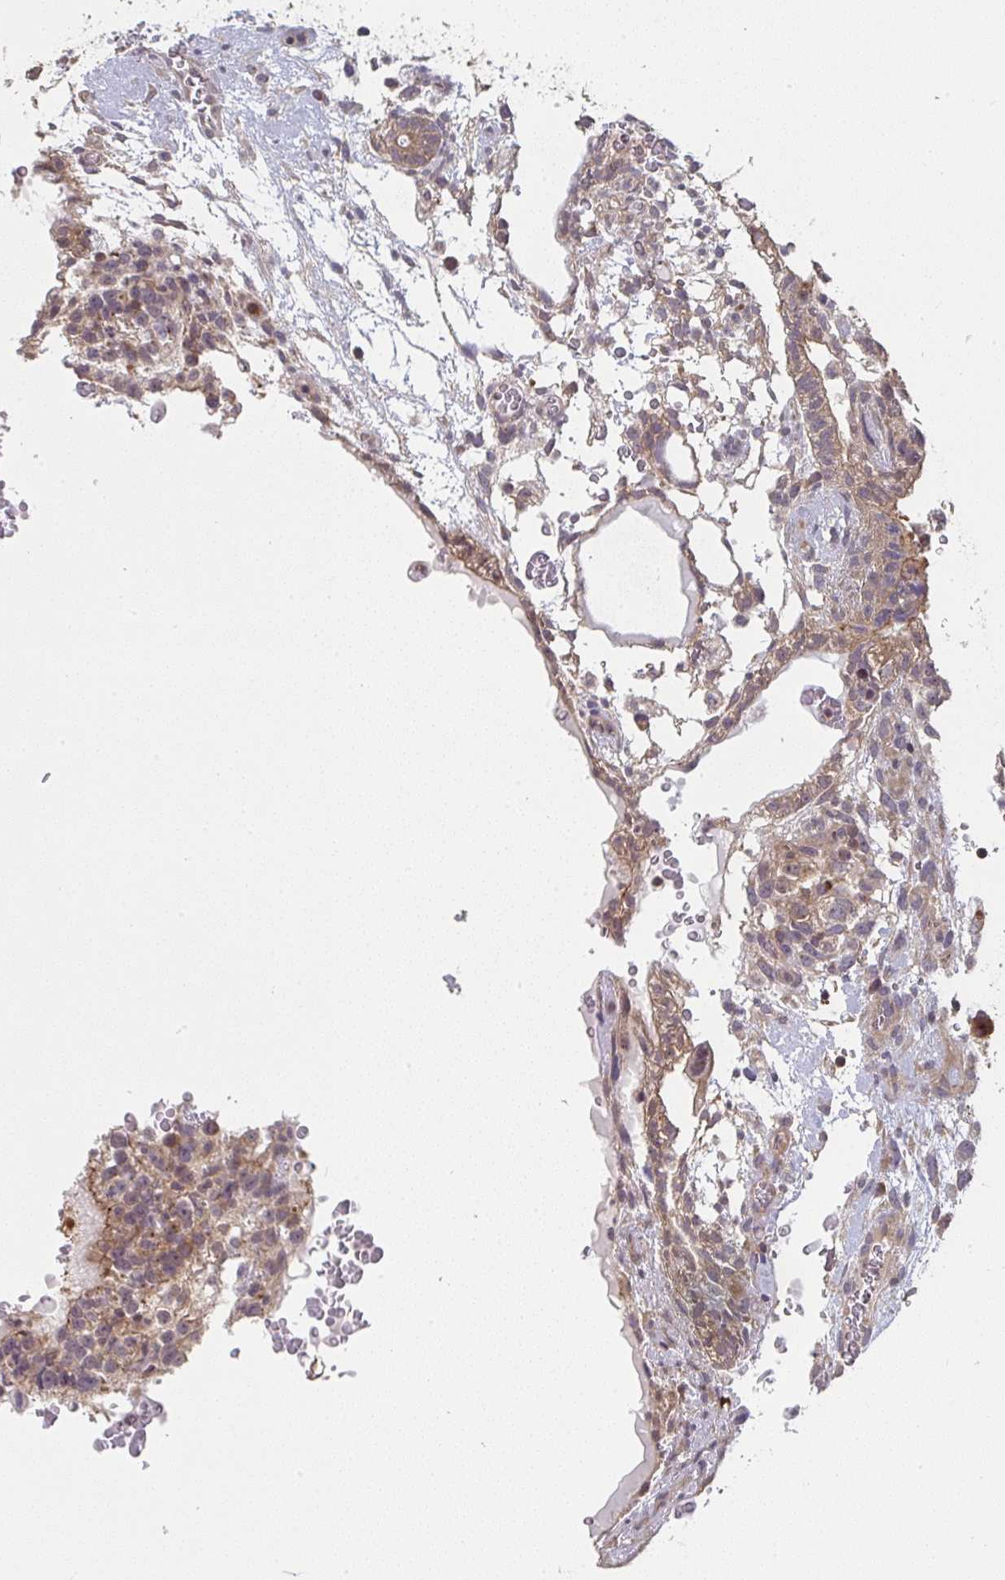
{"staining": {"intensity": "moderate", "quantity": ">75%", "location": "cytoplasmic/membranous"}, "tissue": "testis cancer", "cell_type": "Tumor cells", "image_type": "cancer", "snomed": [{"axis": "morphology", "description": "Carcinoma, Embryonal, NOS"}, {"axis": "topography", "description": "Testis"}], "caption": "Testis cancer stained with a brown dye reveals moderate cytoplasmic/membranous positive expression in about >75% of tumor cells.", "gene": "RANGRF", "patient": {"sex": "male", "age": 32}}